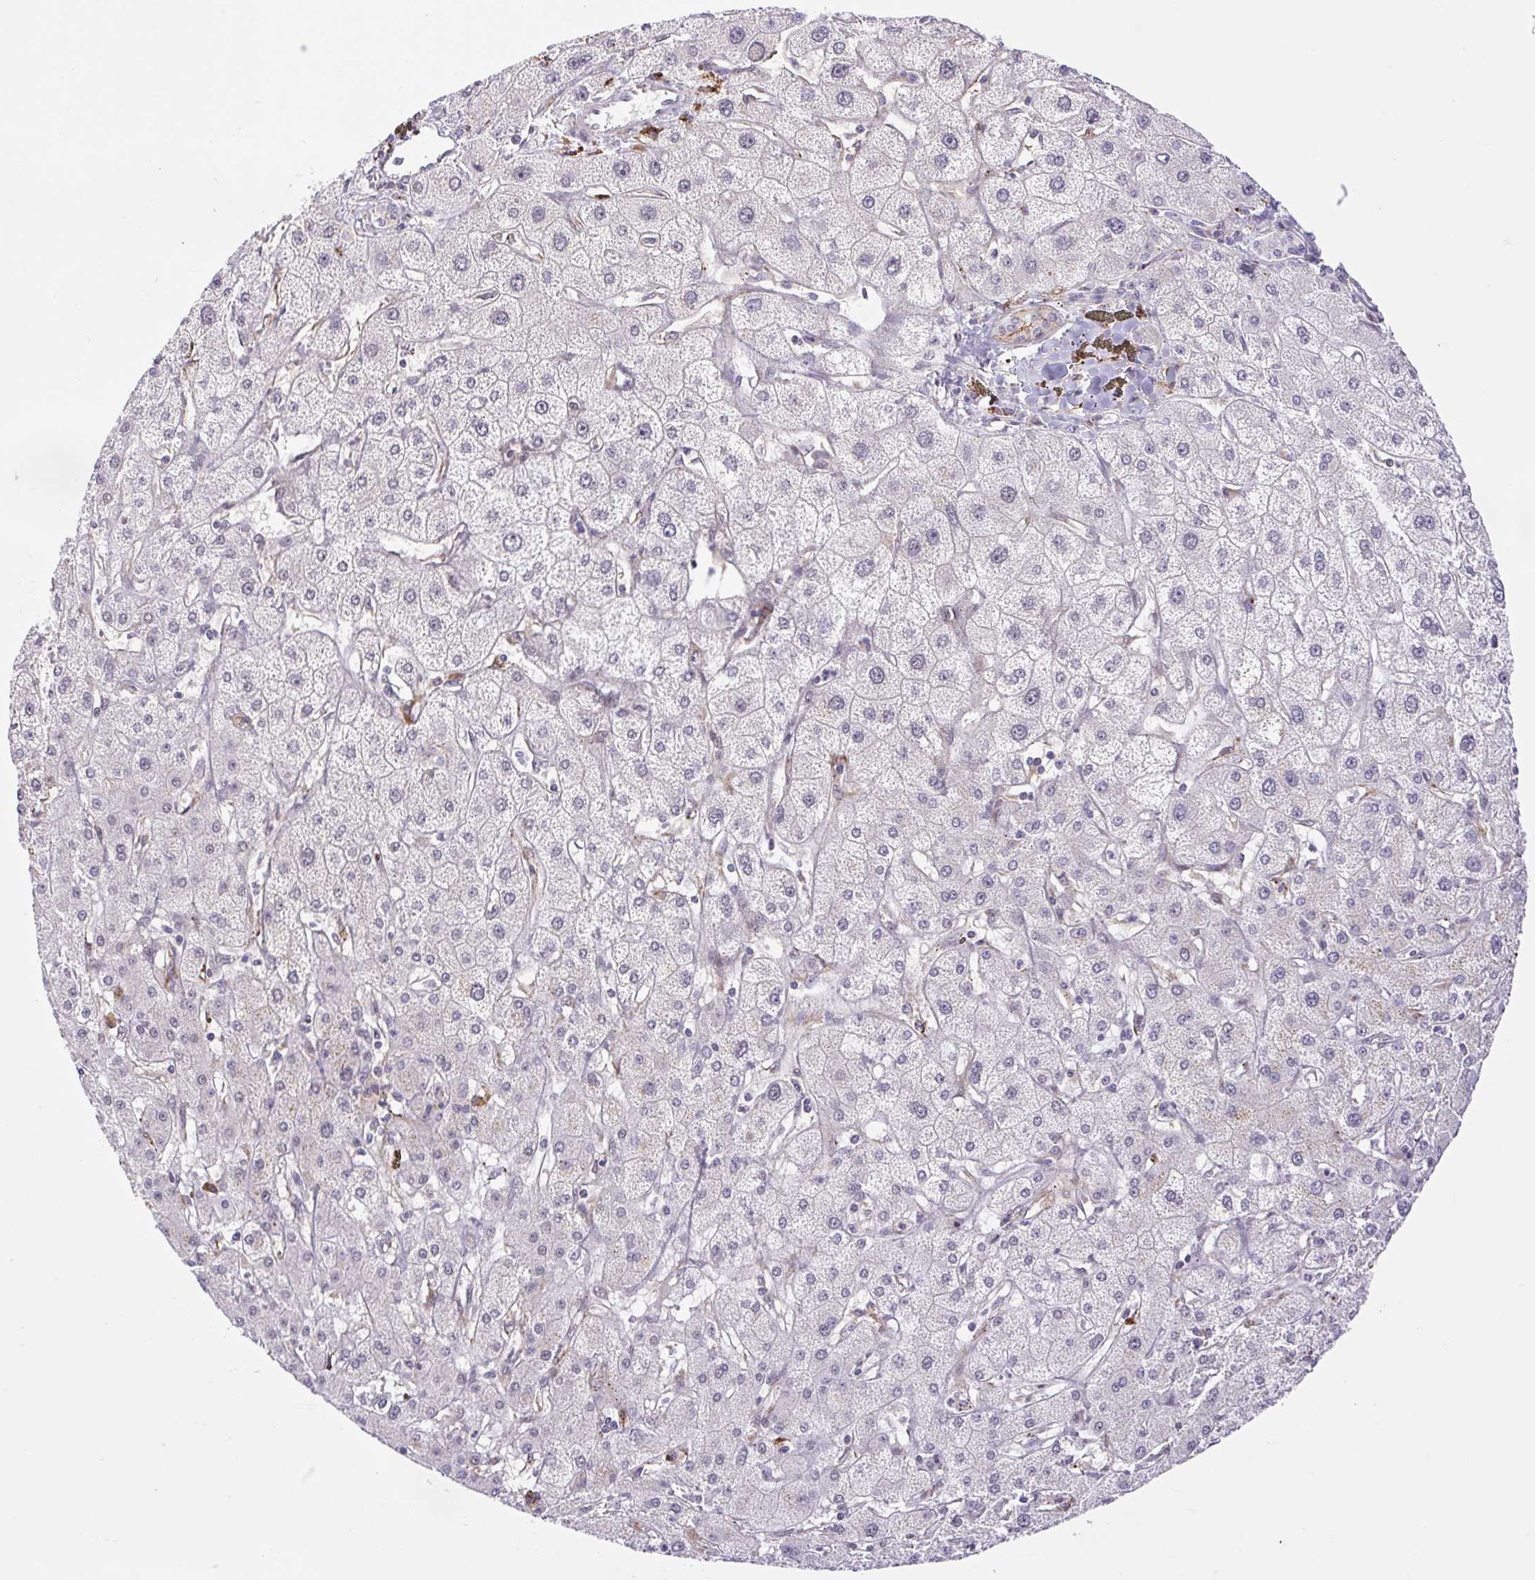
{"staining": {"intensity": "negative", "quantity": "none", "location": "none"}, "tissue": "liver cancer", "cell_type": "Tumor cells", "image_type": "cancer", "snomed": [{"axis": "morphology", "description": "Cholangiocarcinoma"}, {"axis": "topography", "description": "Liver"}], "caption": "Liver cancer was stained to show a protein in brown. There is no significant staining in tumor cells.", "gene": "ERG", "patient": {"sex": "female", "age": 60}}